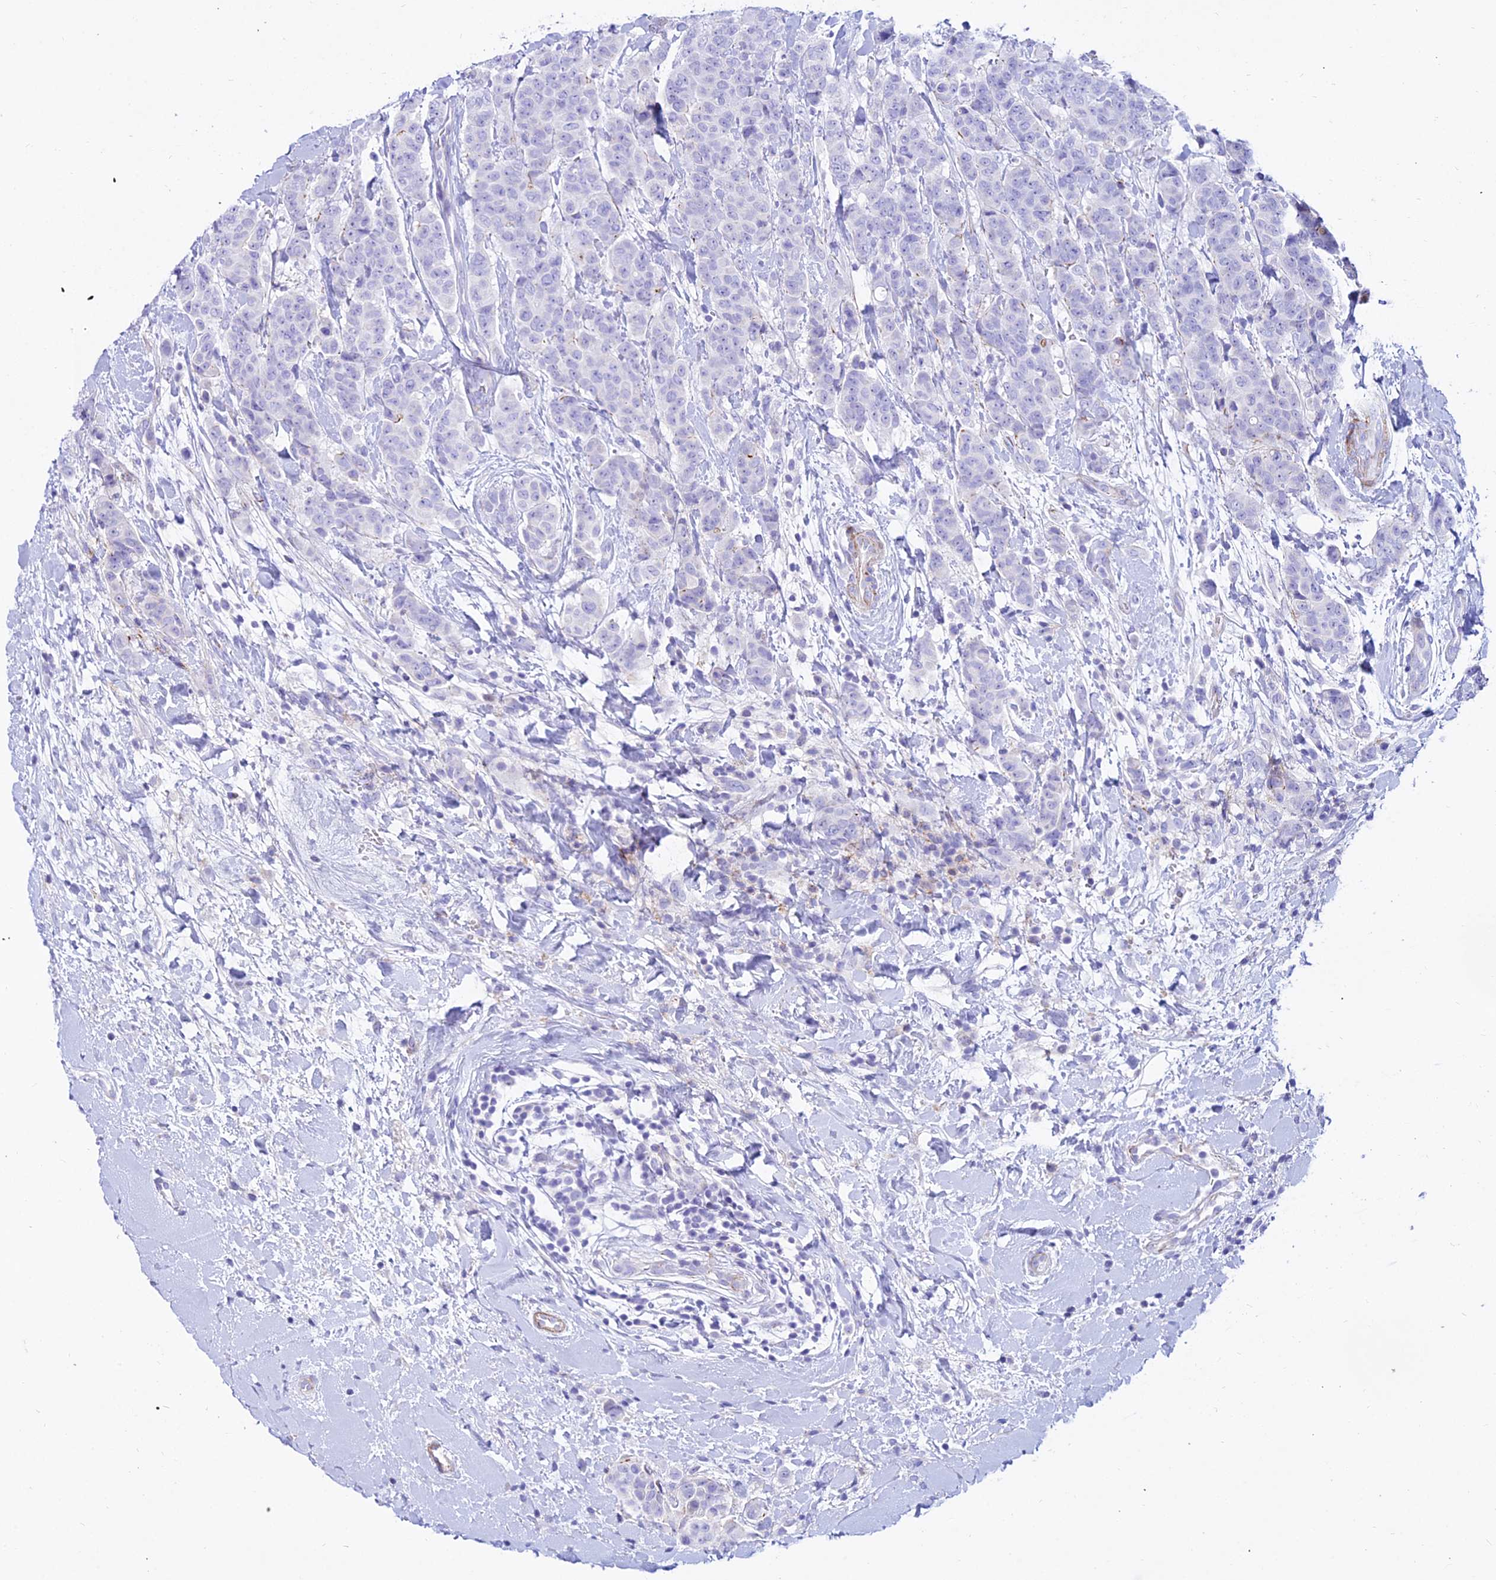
{"staining": {"intensity": "negative", "quantity": "none", "location": "none"}, "tissue": "breast cancer", "cell_type": "Tumor cells", "image_type": "cancer", "snomed": [{"axis": "morphology", "description": "Duct carcinoma"}, {"axis": "topography", "description": "Breast"}], "caption": "Immunohistochemistry (IHC) photomicrograph of infiltrating ductal carcinoma (breast) stained for a protein (brown), which exhibits no staining in tumor cells.", "gene": "DLX1", "patient": {"sex": "female", "age": 40}}